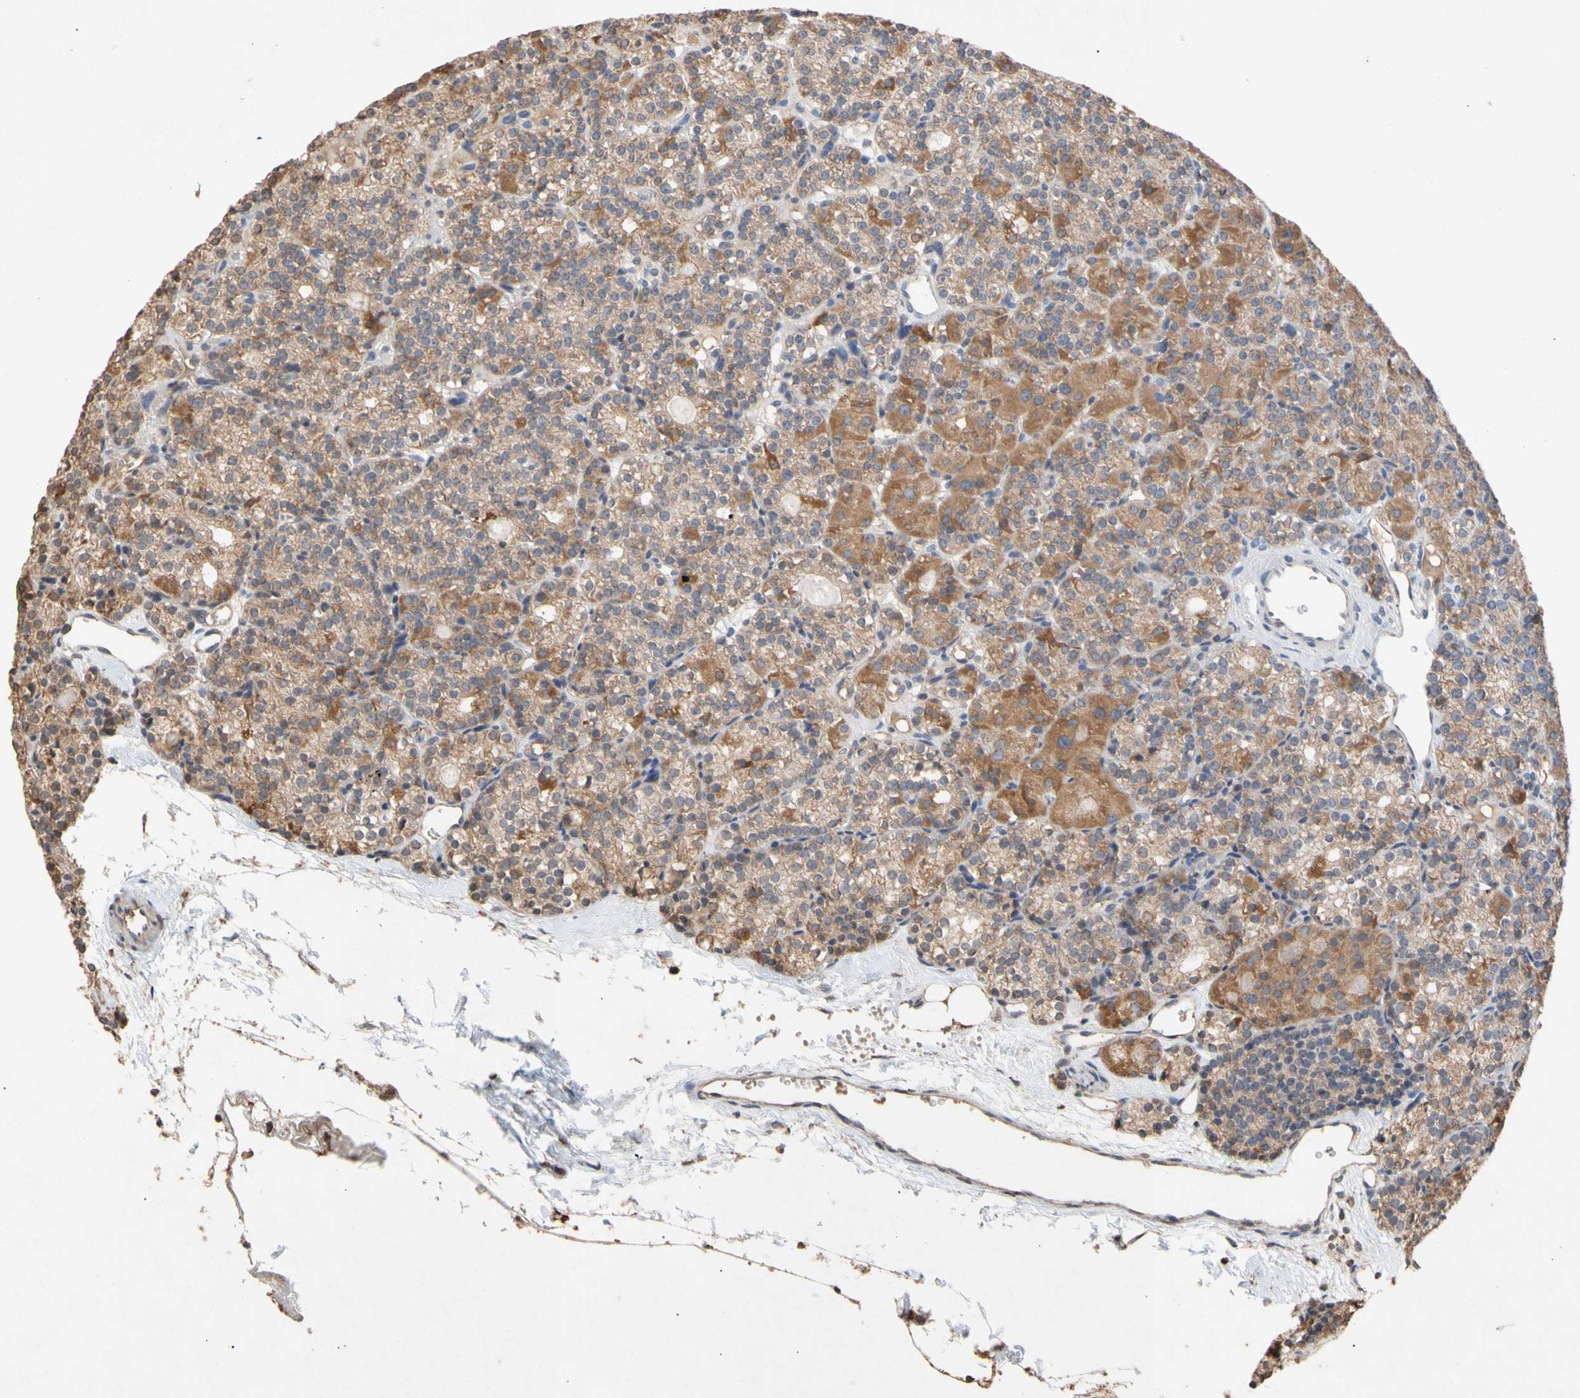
{"staining": {"intensity": "moderate", "quantity": ">75%", "location": "cytoplasmic/membranous"}, "tissue": "parathyroid gland", "cell_type": "Glandular cells", "image_type": "normal", "snomed": [{"axis": "morphology", "description": "Normal tissue, NOS"}, {"axis": "topography", "description": "Parathyroid gland"}], "caption": "Immunohistochemical staining of normal human parathyroid gland demonstrates >75% levels of moderate cytoplasmic/membranous protein staining in about >75% of glandular cells. (DAB IHC, brown staining for protein, blue staining for nuclei).", "gene": "NECTIN3", "patient": {"sex": "female", "age": 64}}